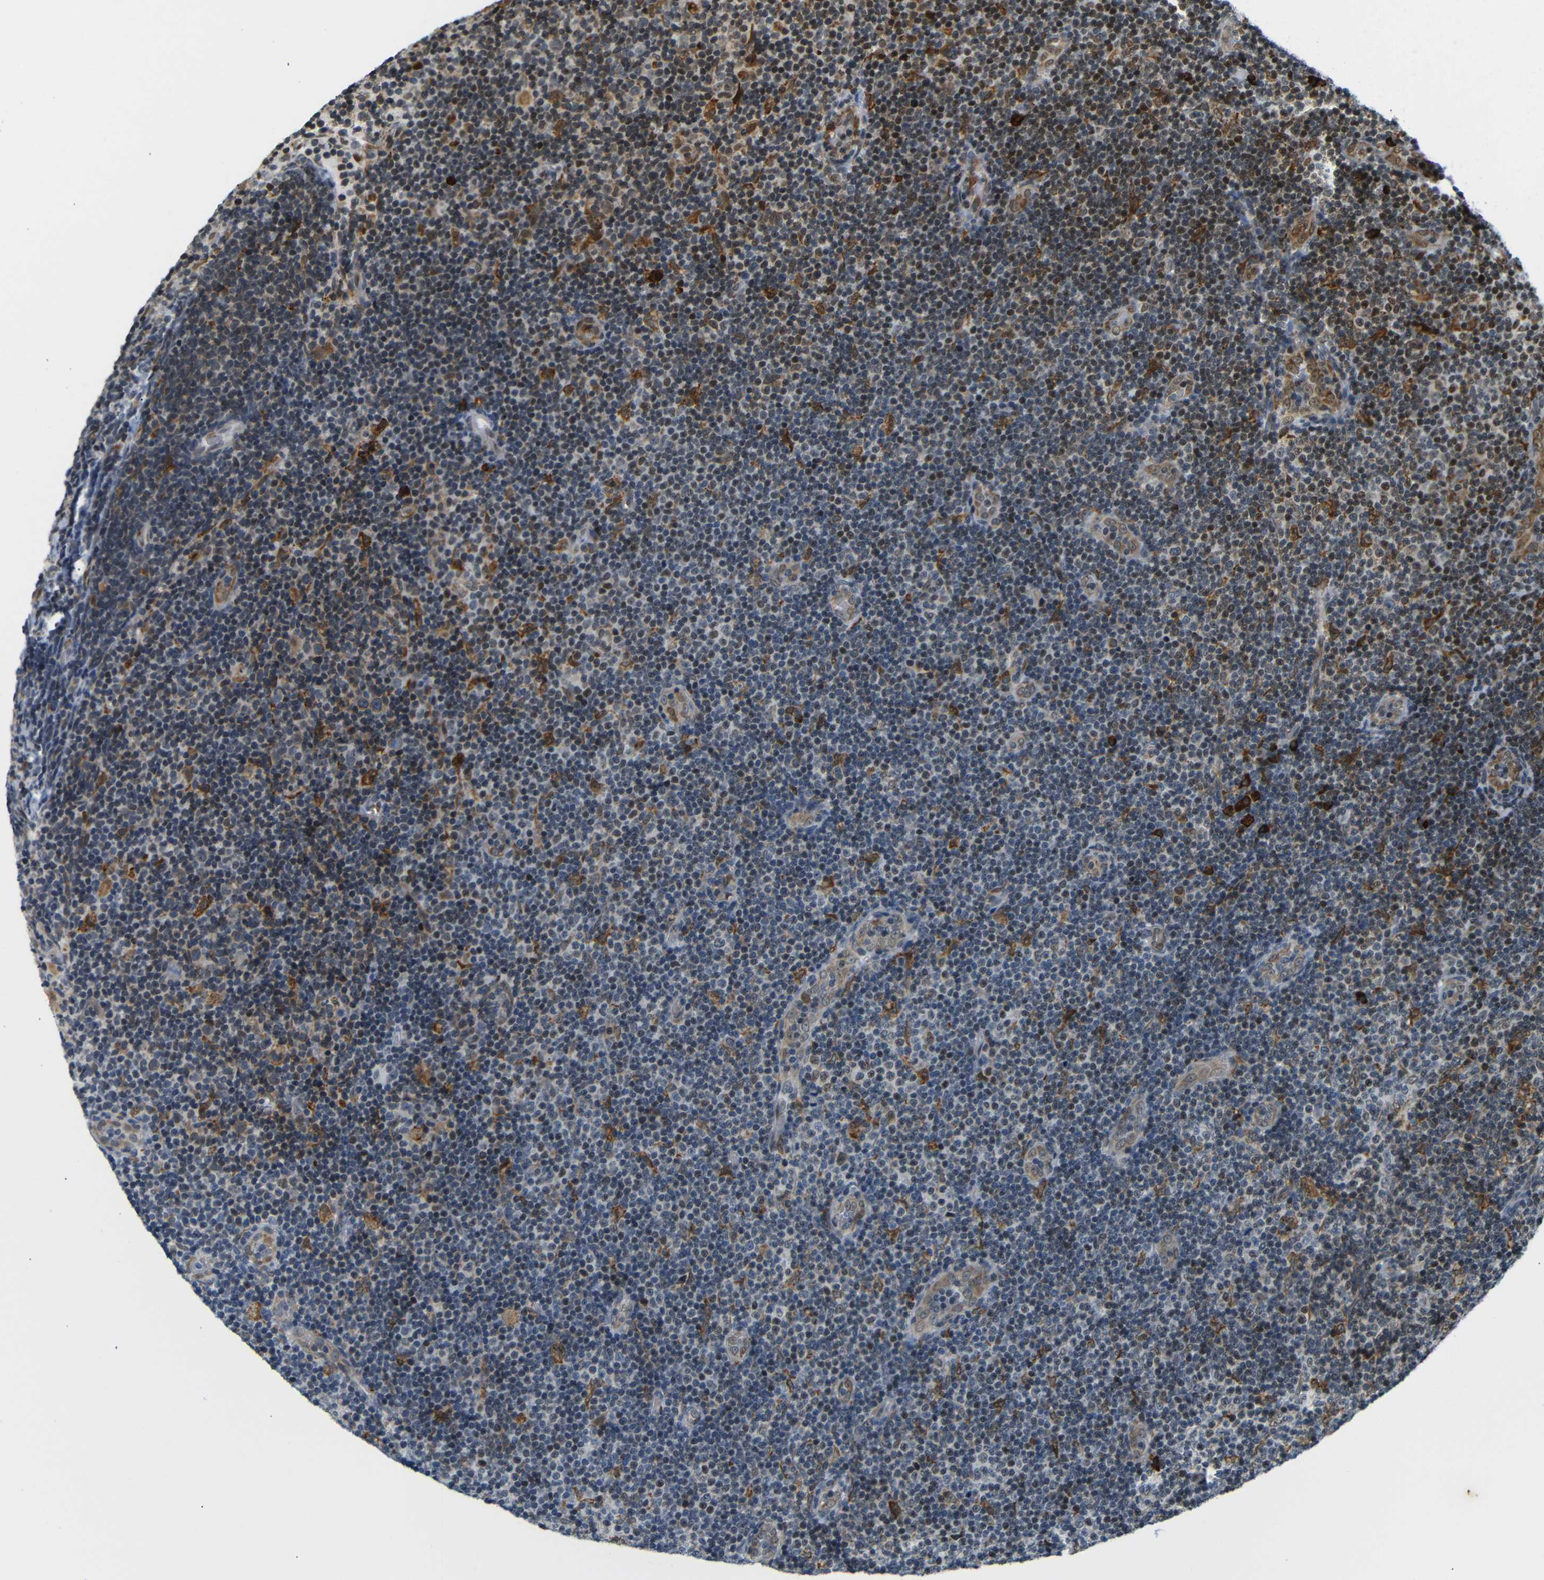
{"staining": {"intensity": "moderate", "quantity": "<25%", "location": "cytoplasmic/membranous"}, "tissue": "lymphoma", "cell_type": "Tumor cells", "image_type": "cancer", "snomed": [{"axis": "morphology", "description": "Malignant lymphoma, non-Hodgkin's type, Low grade"}, {"axis": "topography", "description": "Lymph node"}], "caption": "A brown stain shows moderate cytoplasmic/membranous positivity of a protein in lymphoma tumor cells.", "gene": "SPCS2", "patient": {"sex": "male", "age": 83}}